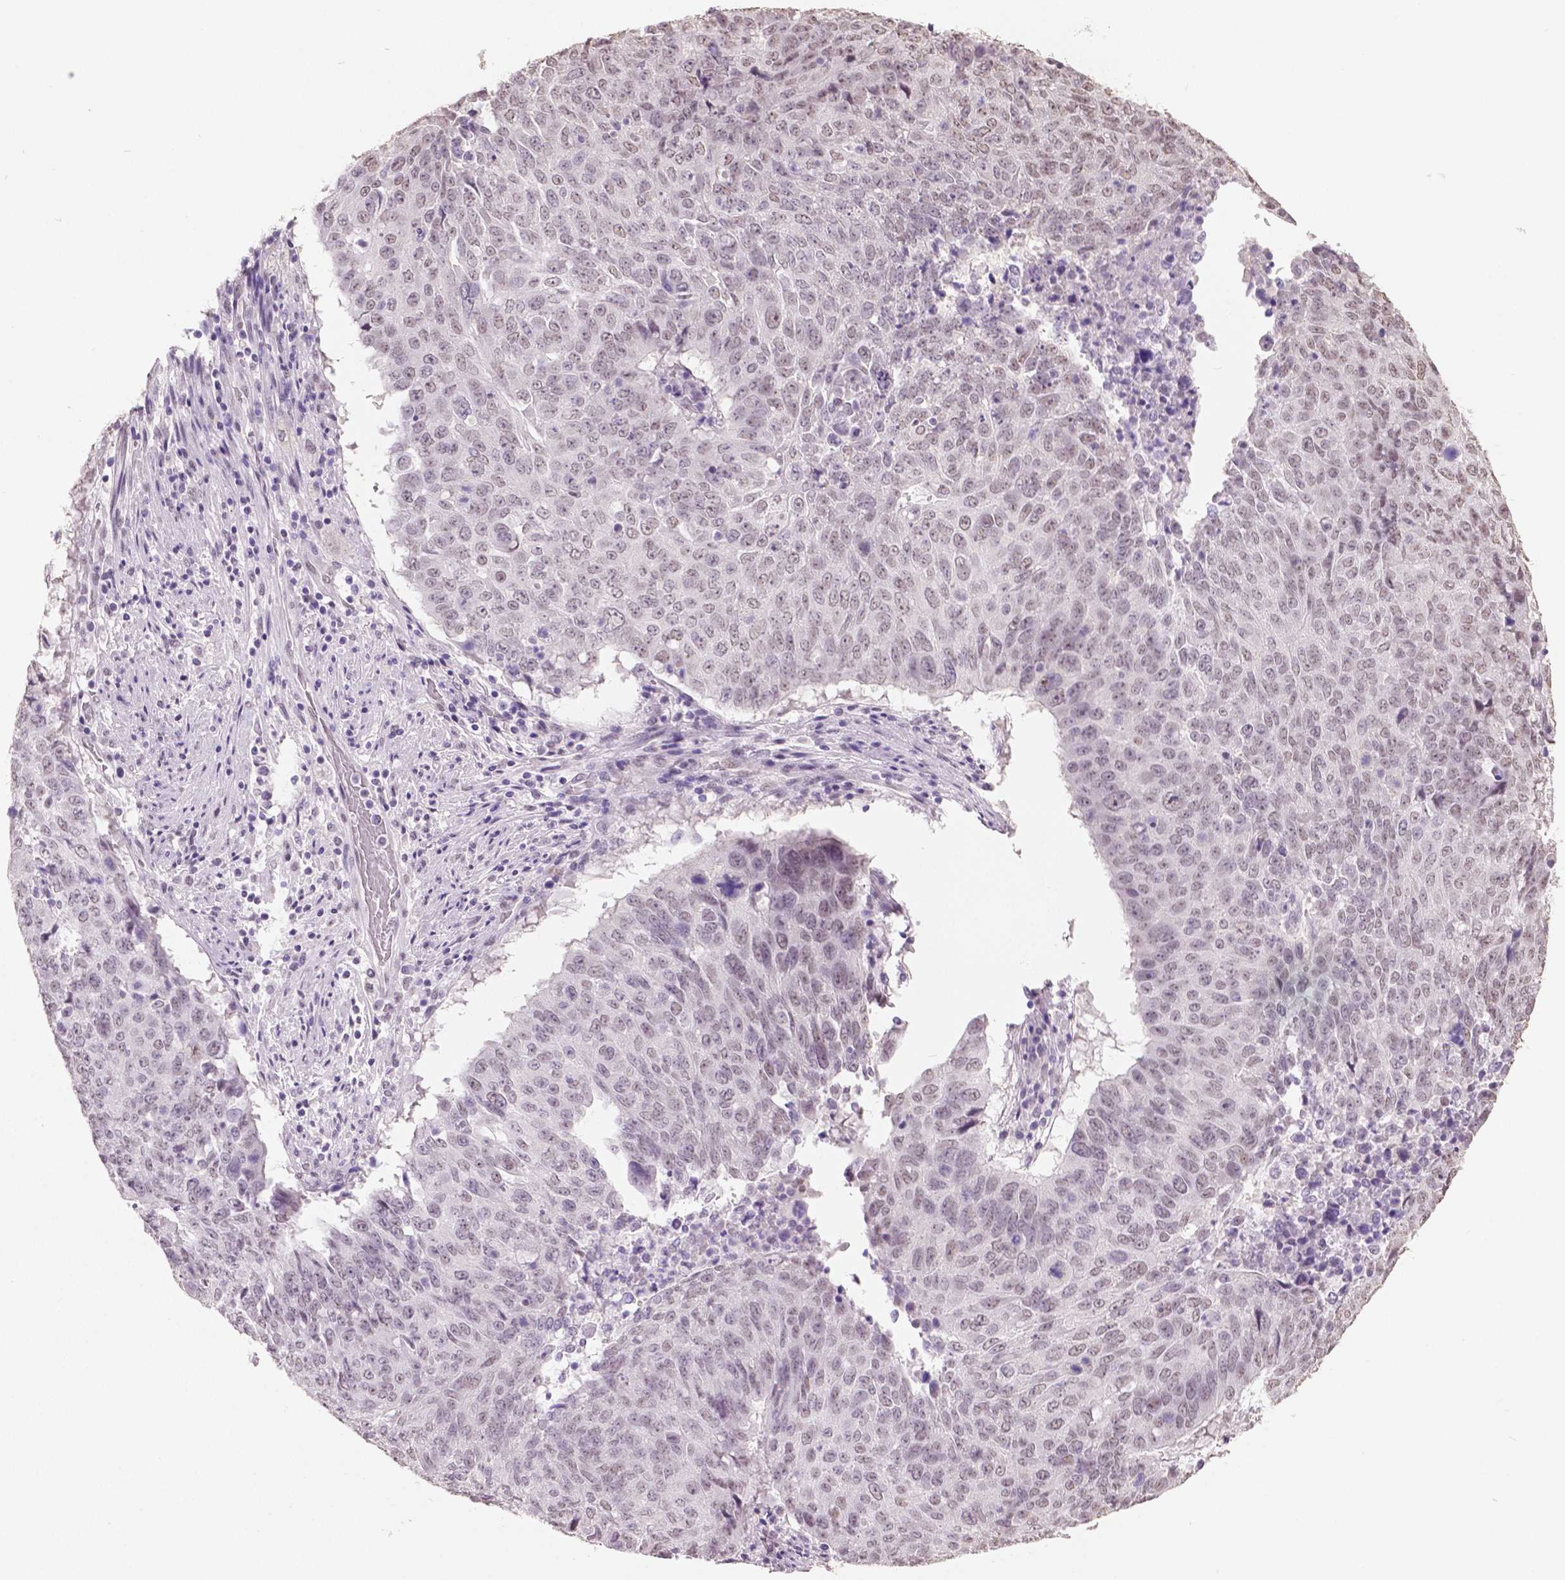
{"staining": {"intensity": "negative", "quantity": "none", "location": "none"}, "tissue": "lung cancer", "cell_type": "Tumor cells", "image_type": "cancer", "snomed": [{"axis": "morphology", "description": "Normal tissue, NOS"}, {"axis": "morphology", "description": "Squamous cell carcinoma, NOS"}, {"axis": "topography", "description": "Bronchus"}, {"axis": "topography", "description": "Lung"}], "caption": "High power microscopy image of an immunohistochemistry histopathology image of squamous cell carcinoma (lung), revealing no significant positivity in tumor cells.", "gene": "IGF2BP1", "patient": {"sex": "male", "age": 64}}